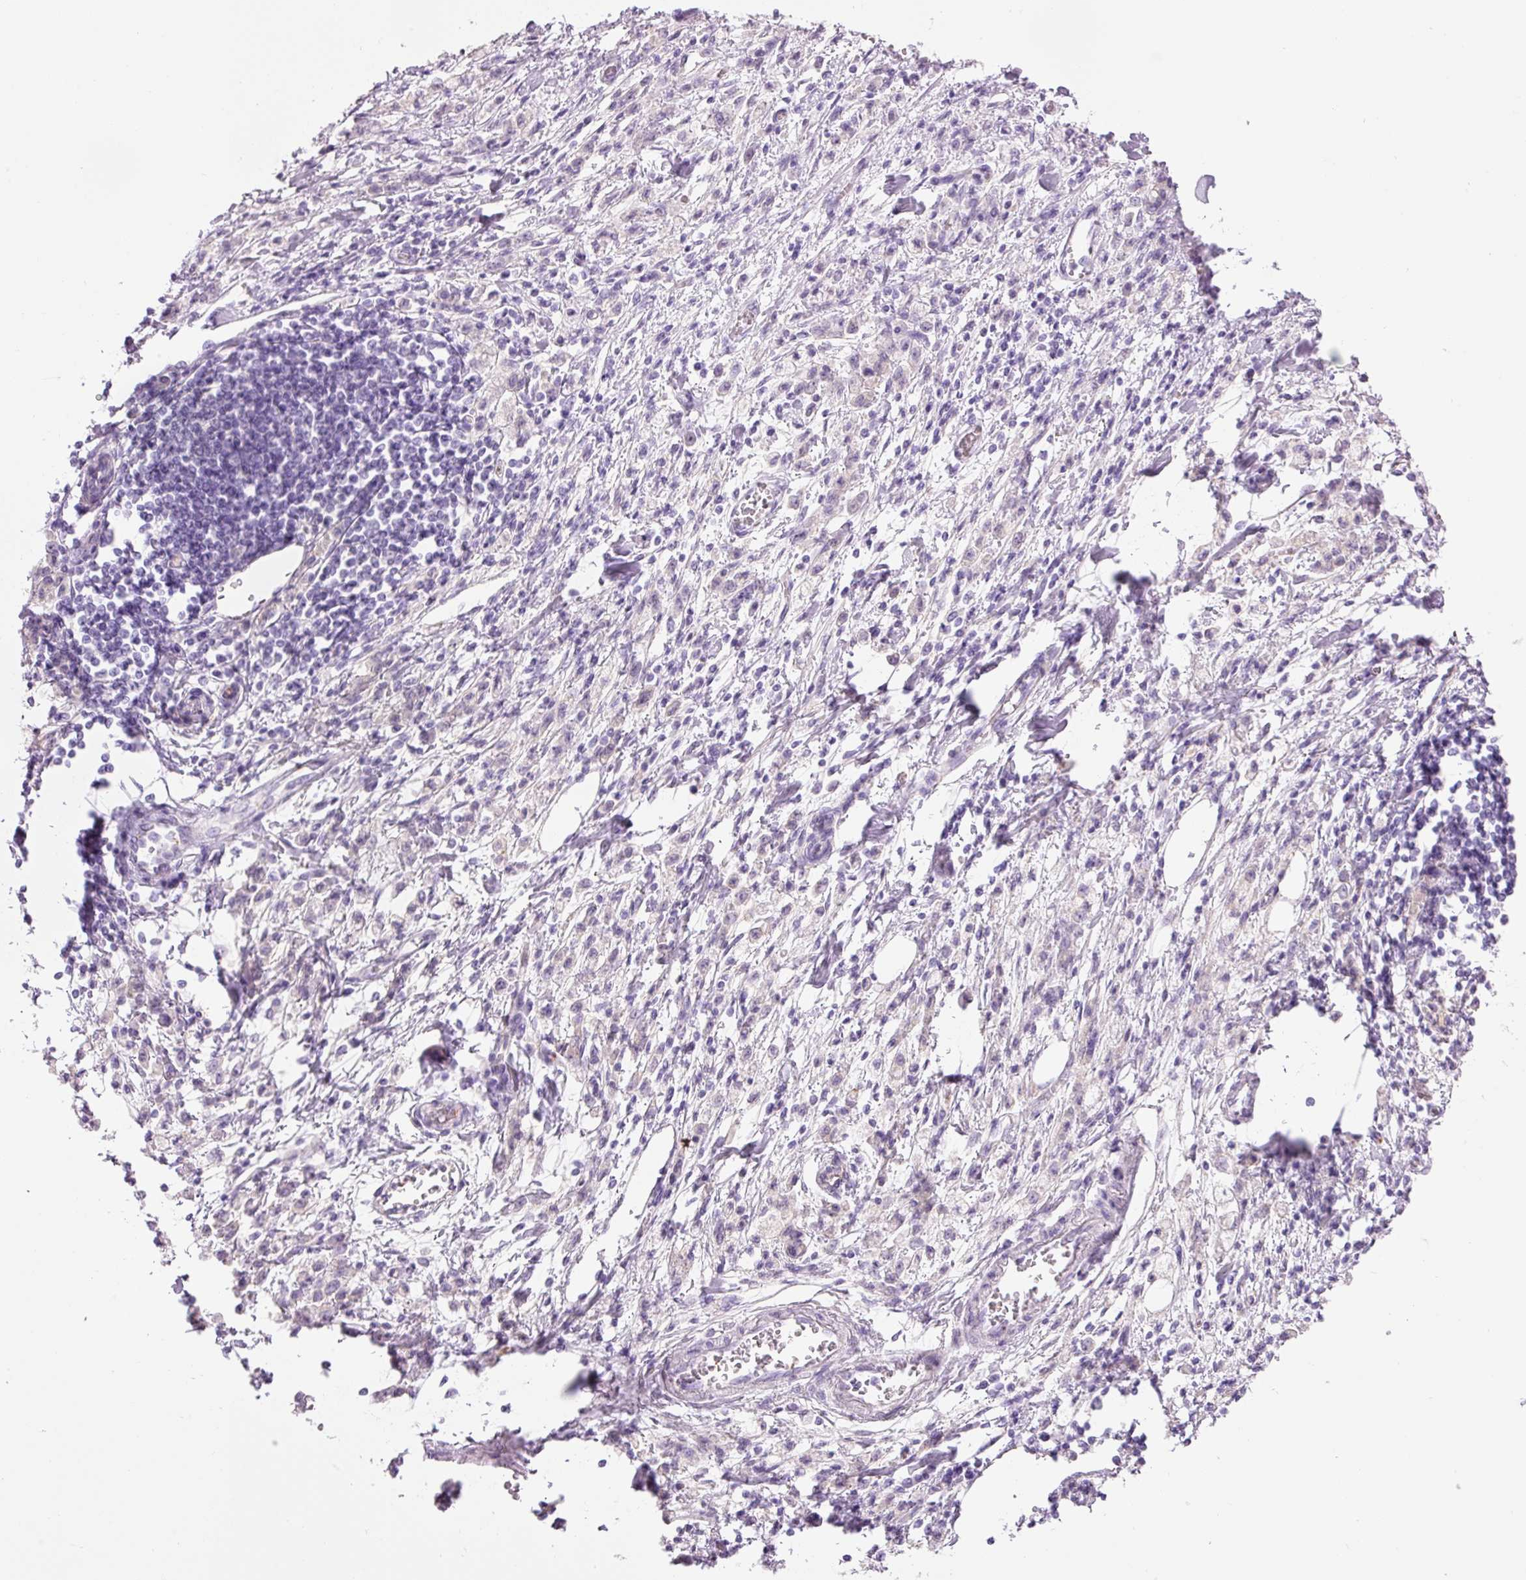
{"staining": {"intensity": "negative", "quantity": "none", "location": "none"}, "tissue": "stomach cancer", "cell_type": "Tumor cells", "image_type": "cancer", "snomed": [{"axis": "morphology", "description": "Adenocarcinoma, NOS"}, {"axis": "topography", "description": "Stomach"}], "caption": "Immunohistochemistry (IHC) photomicrograph of human stomach adenocarcinoma stained for a protein (brown), which exhibits no positivity in tumor cells. The staining is performed using DAB (3,3'-diaminobenzidine) brown chromogen with nuclei counter-stained in using hematoxylin.", "gene": "HSPA4L", "patient": {"sex": "male", "age": 77}}